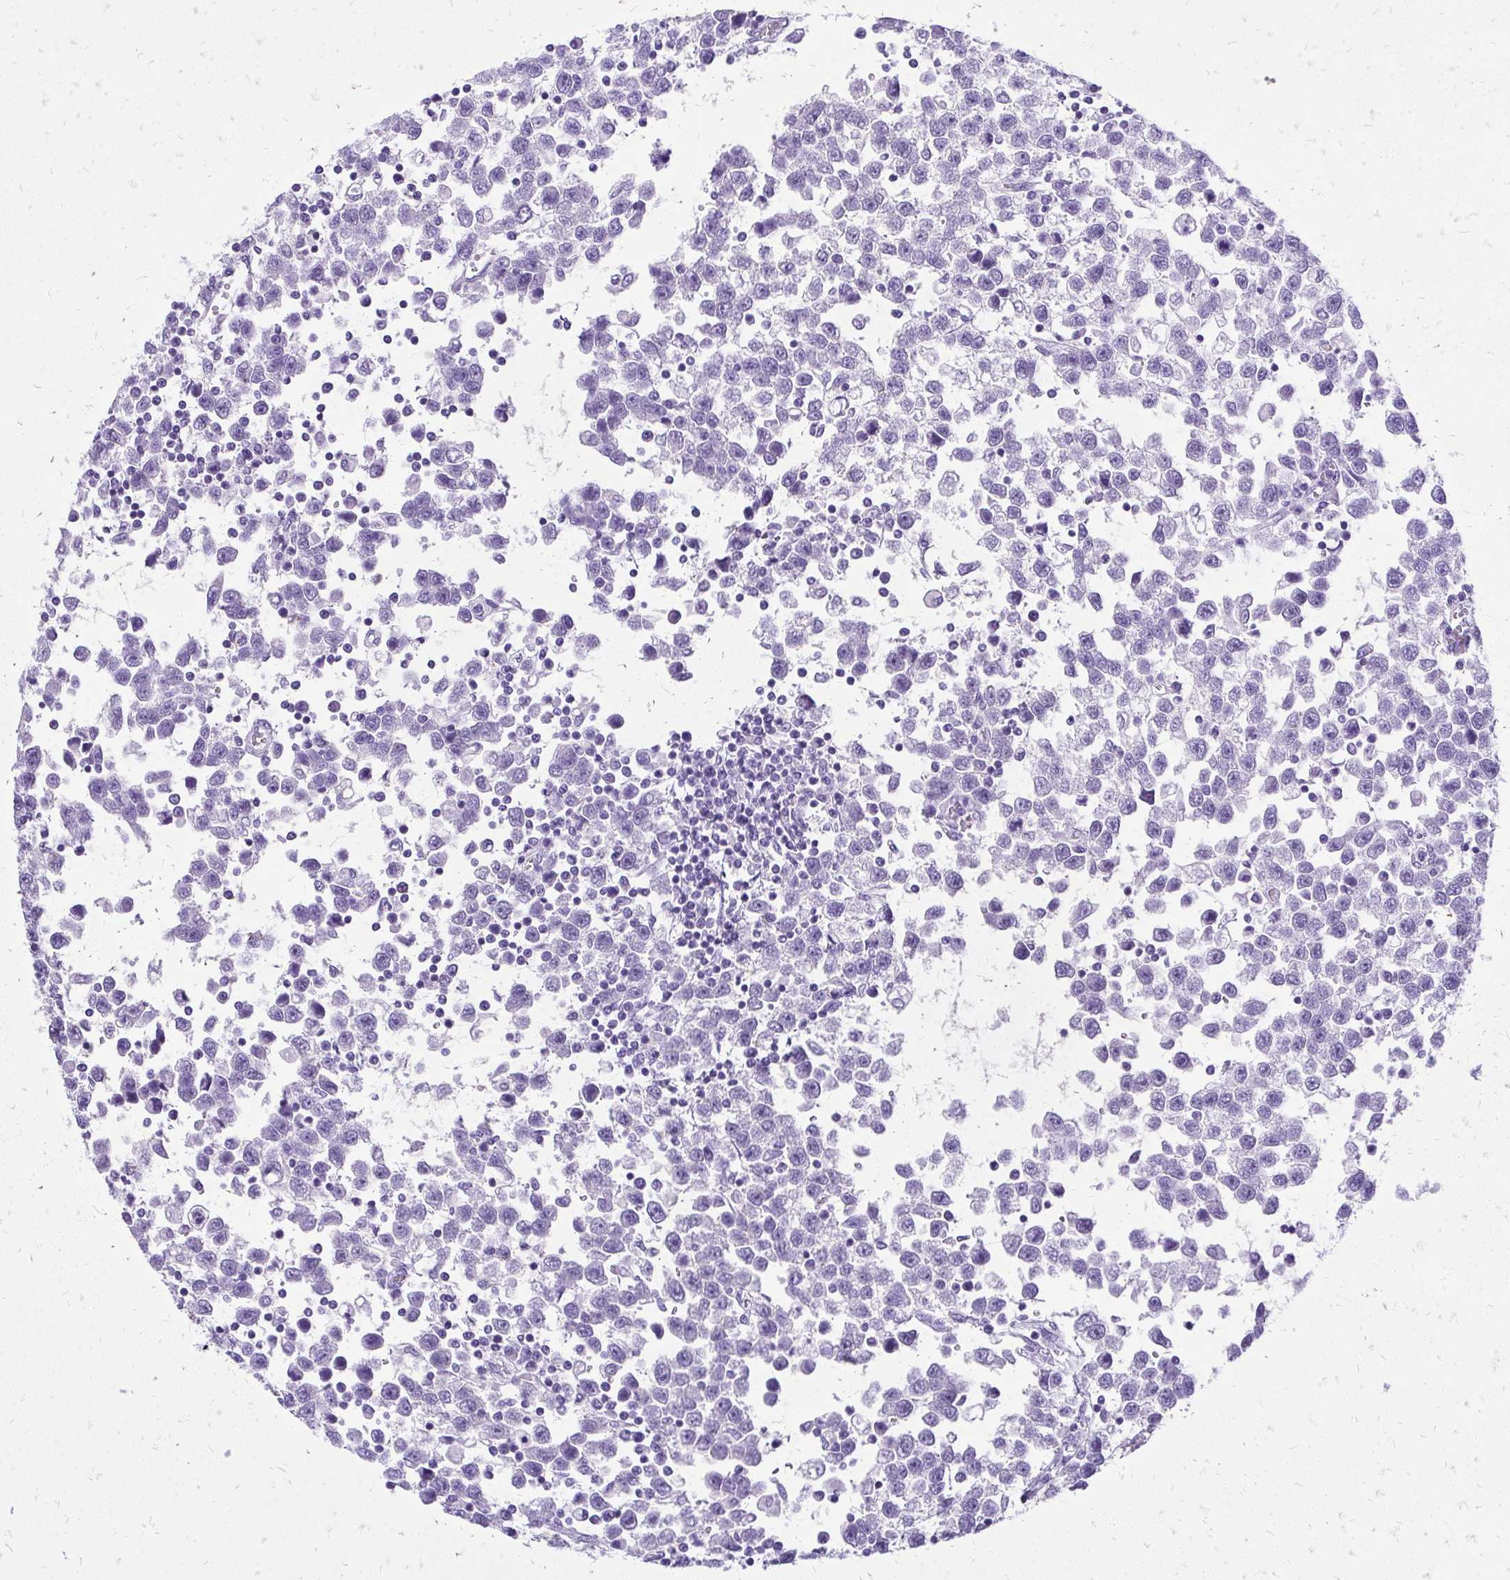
{"staining": {"intensity": "negative", "quantity": "none", "location": "none"}, "tissue": "testis cancer", "cell_type": "Tumor cells", "image_type": "cancer", "snomed": [{"axis": "morphology", "description": "Seminoma, NOS"}, {"axis": "topography", "description": "Testis"}], "caption": "High magnification brightfield microscopy of testis seminoma stained with DAB (3,3'-diaminobenzidine) (brown) and counterstained with hematoxylin (blue): tumor cells show no significant expression. (DAB (3,3'-diaminobenzidine) immunohistochemistry visualized using brightfield microscopy, high magnification).", "gene": "SLC32A1", "patient": {"sex": "male", "age": 34}}